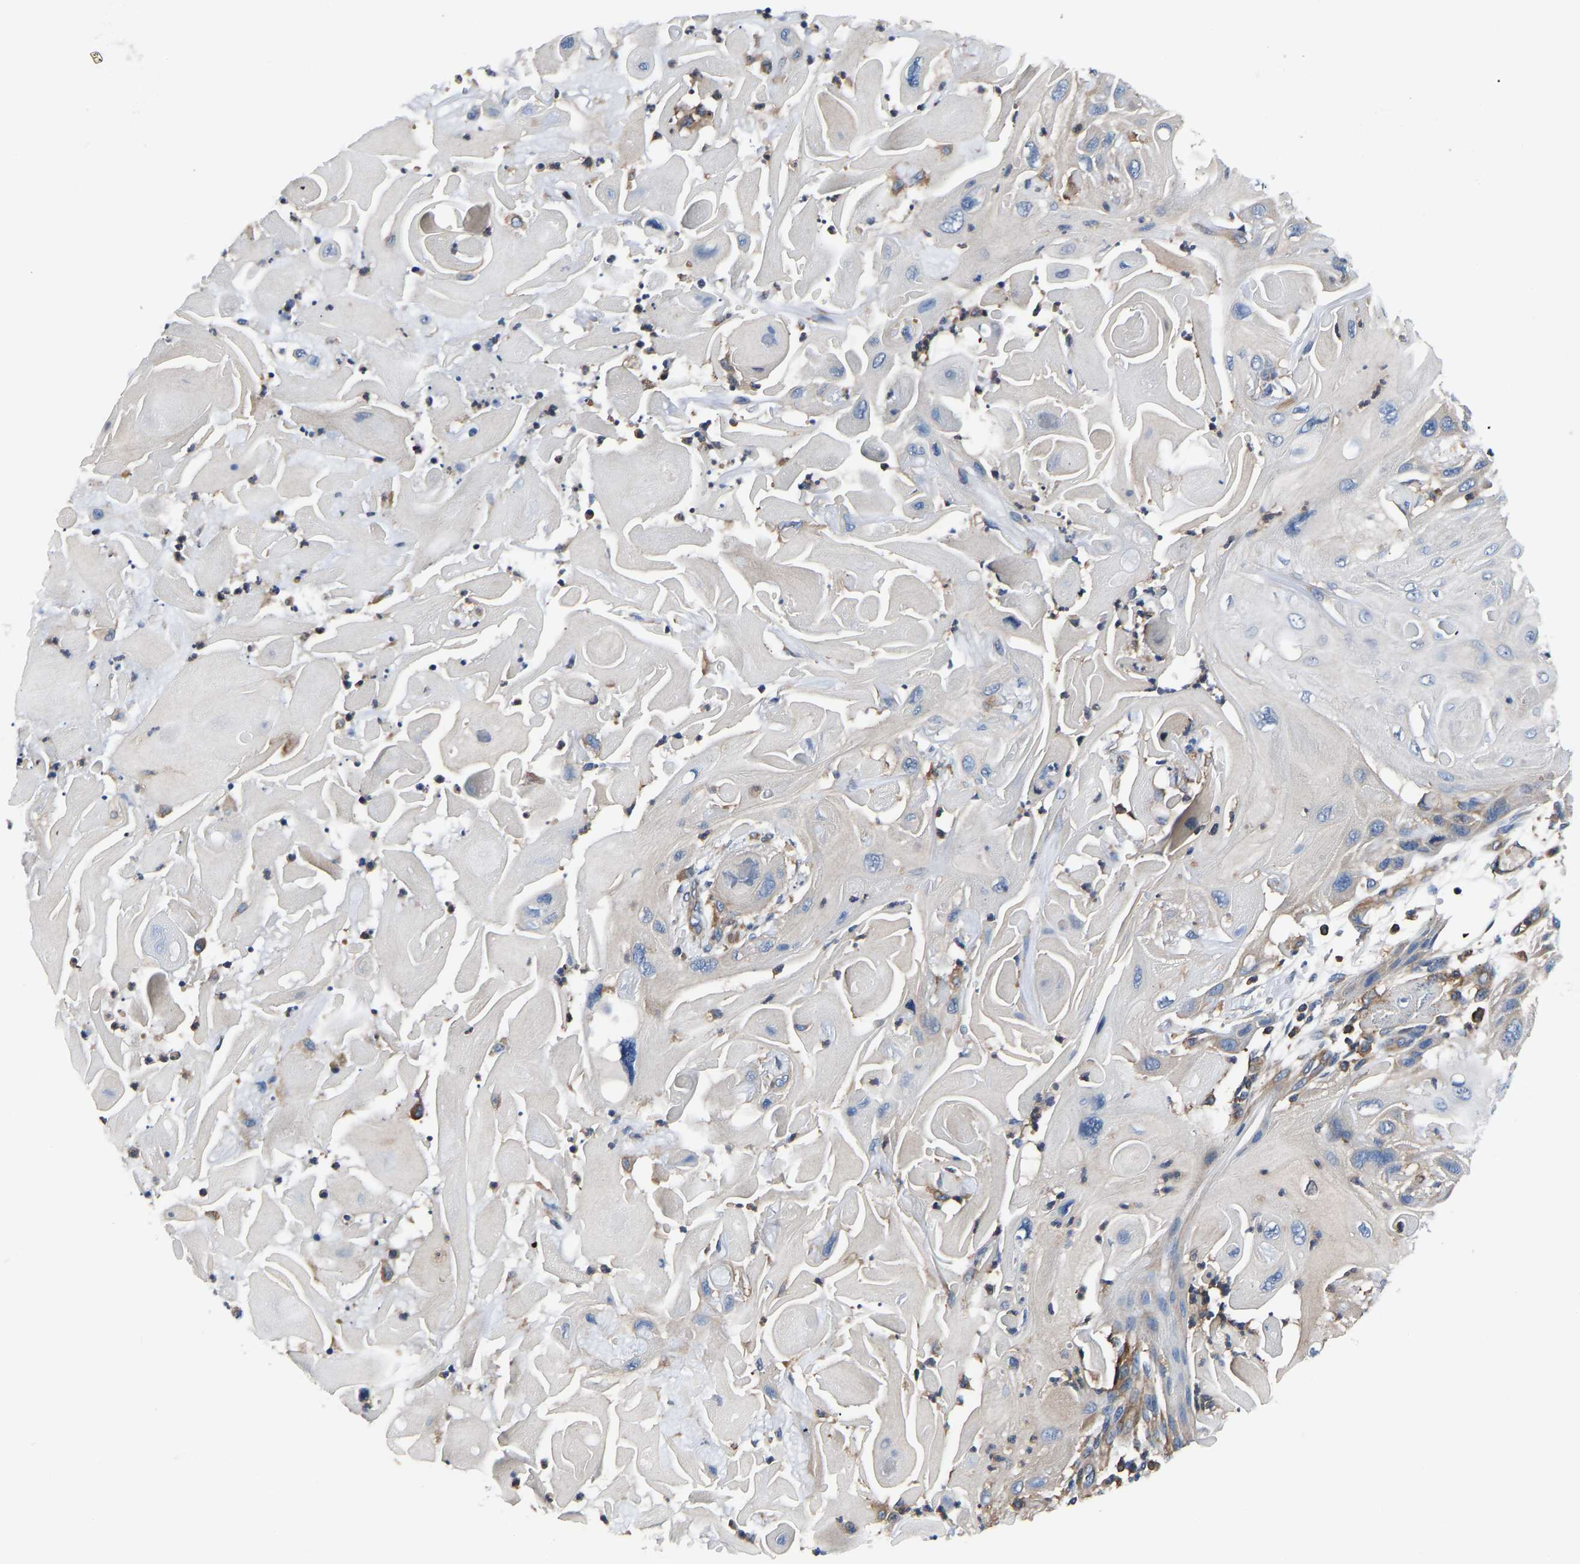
{"staining": {"intensity": "weak", "quantity": ">75%", "location": "cytoplasmic/membranous"}, "tissue": "skin cancer", "cell_type": "Tumor cells", "image_type": "cancer", "snomed": [{"axis": "morphology", "description": "Squamous cell carcinoma, NOS"}, {"axis": "topography", "description": "Skin"}], "caption": "Tumor cells show low levels of weak cytoplasmic/membranous expression in approximately >75% of cells in human squamous cell carcinoma (skin).", "gene": "PRKAR1A", "patient": {"sex": "female", "age": 77}}